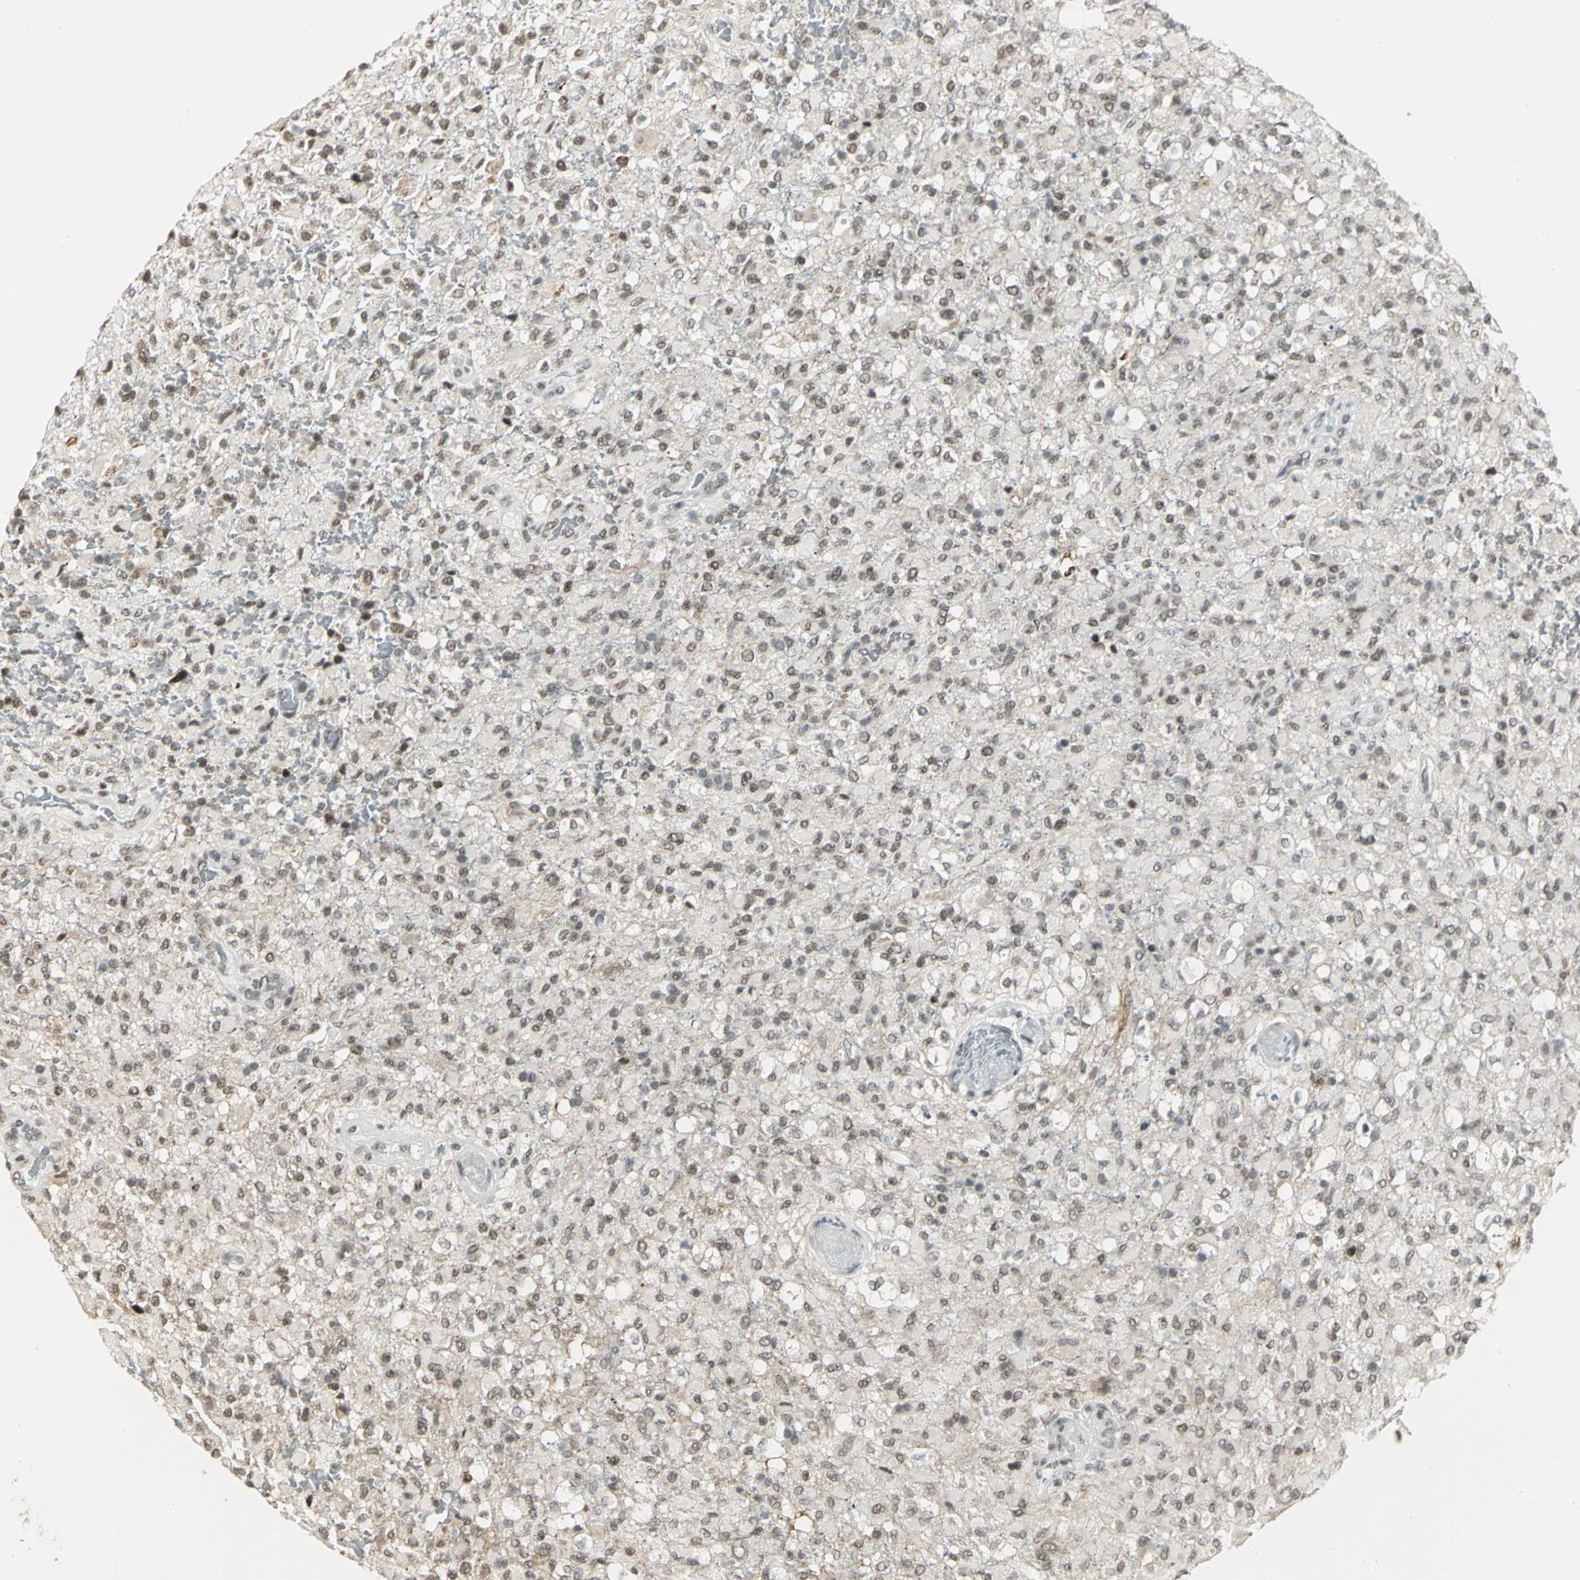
{"staining": {"intensity": "moderate", "quantity": ">75%", "location": "nuclear"}, "tissue": "glioma", "cell_type": "Tumor cells", "image_type": "cancer", "snomed": [{"axis": "morphology", "description": "Glioma, malignant, High grade"}, {"axis": "topography", "description": "Brain"}], "caption": "Moderate nuclear staining for a protein is identified in approximately >75% of tumor cells of glioma using immunohistochemistry.", "gene": "CBX3", "patient": {"sex": "male", "age": 71}}